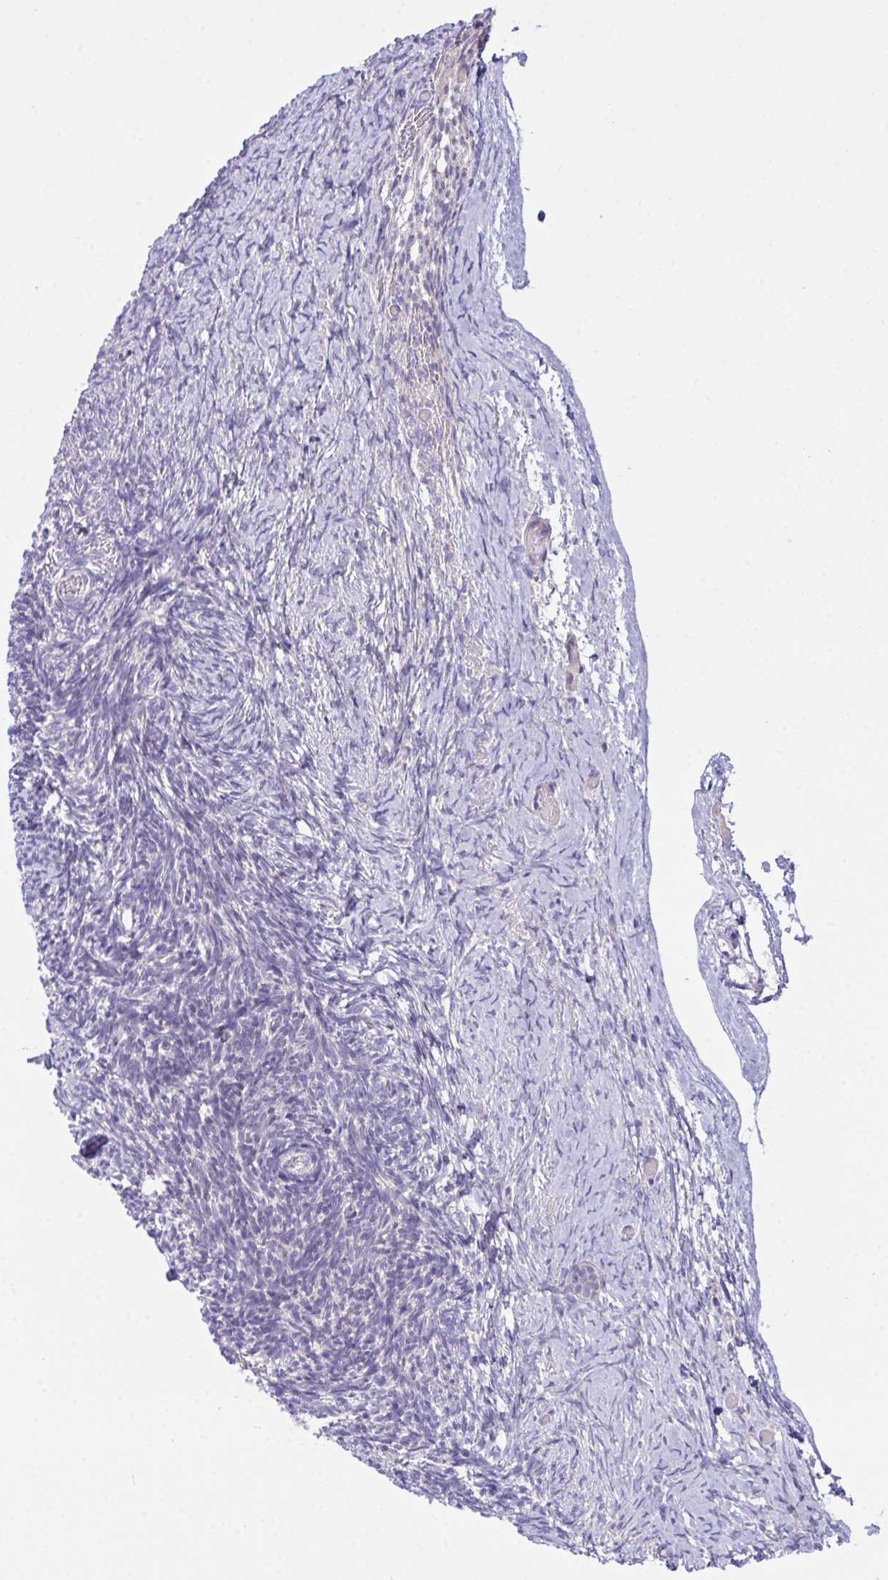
{"staining": {"intensity": "weak", "quantity": ">75%", "location": "nuclear"}, "tissue": "ovary", "cell_type": "Follicle cells", "image_type": "normal", "snomed": [{"axis": "morphology", "description": "Normal tissue, NOS"}, {"axis": "topography", "description": "Ovary"}], "caption": "Immunohistochemical staining of unremarkable human ovary exhibits >75% levels of weak nuclear protein staining in approximately >75% of follicle cells. Nuclei are stained in blue.", "gene": "HOXD12", "patient": {"sex": "female", "age": 39}}